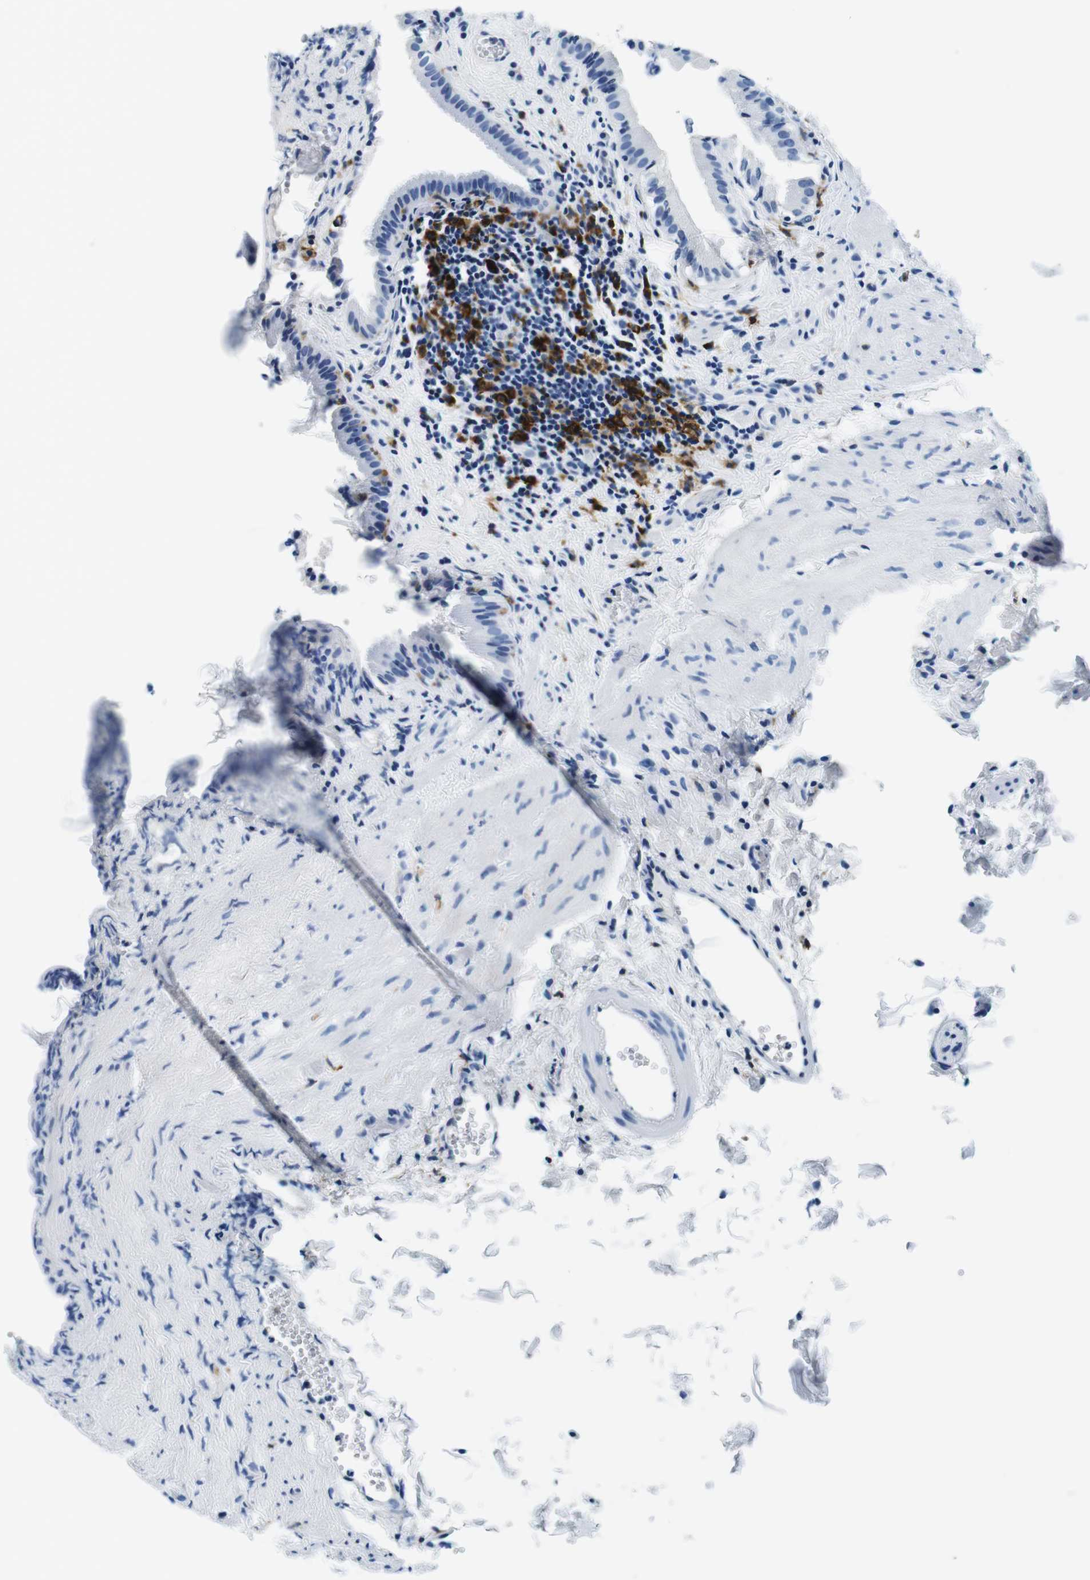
{"staining": {"intensity": "negative", "quantity": "none", "location": "none"}, "tissue": "gallbladder", "cell_type": "Glandular cells", "image_type": "normal", "snomed": [{"axis": "morphology", "description": "Normal tissue, NOS"}, {"axis": "topography", "description": "Gallbladder"}], "caption": "Immunohistochemistry of benign human gallbladder demonstrates no expression in glandular cells.", "gene": "HLA", "patient": {"sex": "female", "age": 24}}